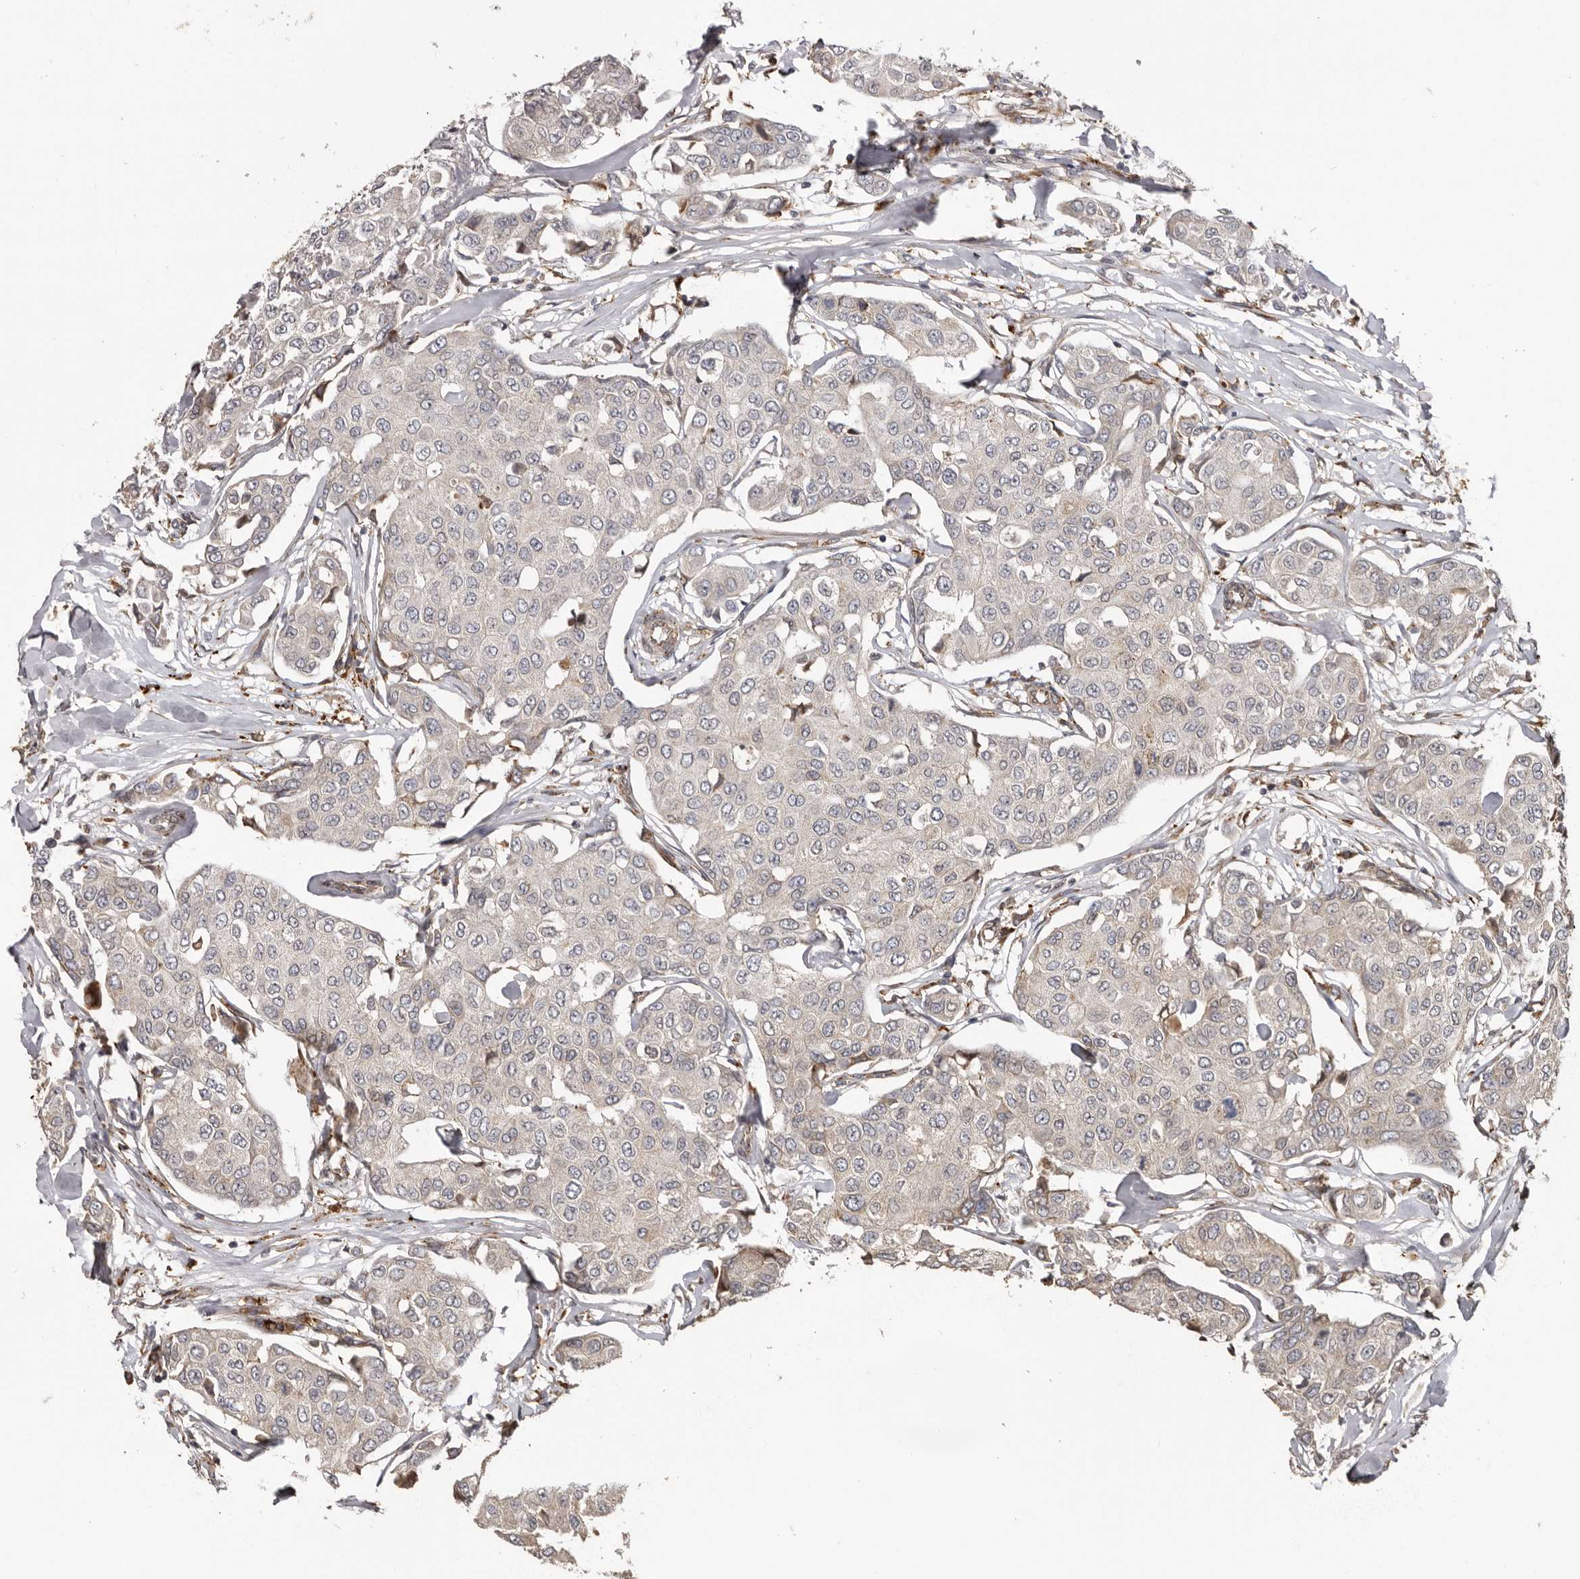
{"staining": {"intensity": "negative", "quantity": "none", "location": "none"}, "tissue": "breast cancer", "cell_type": "Tumor cells", "image_type": "cancer", "snomed": [{"axis": "morphology", "description": "Duct carcinoma"}, {"axis": "topography", "description": "Breast"}], "caption": "There is no significant staining in tumor cells of infiltrating ductal carcinoma (breast).", "gene": "NUP43", "patient": {"sex": "female", "age": 80}}